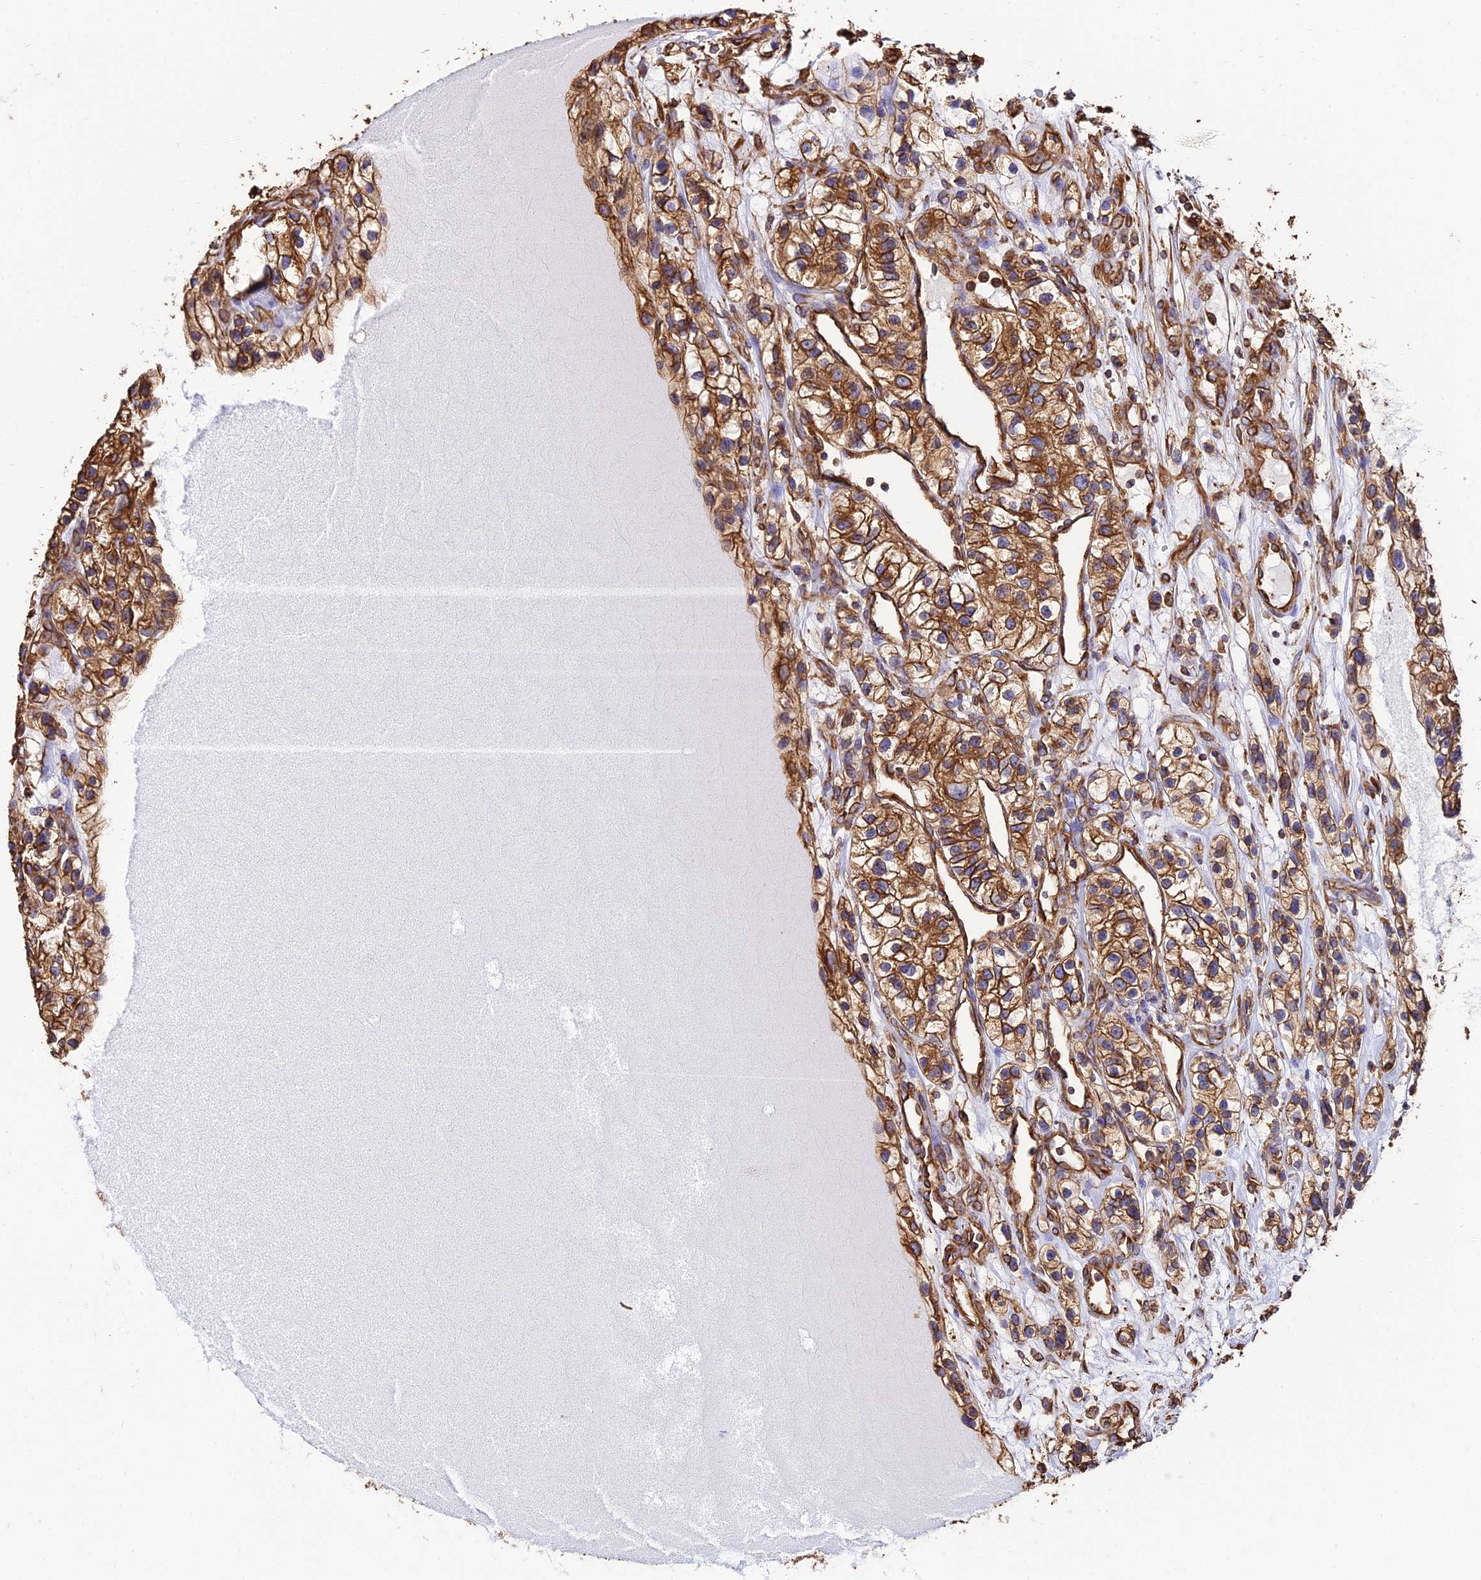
{"staining": {"intensity": "strong", "quantity": ">75%", "location": "cytoplasmic/membranous"}, "tissue": "renal cancer", "cell_type": "Tumor cells", "image_type": "cancer", "snomed": [{"axis": "morphology", "description": "Adenocarcinoma, NOS"}, {"axis": "topography", "description": "Kidney"}], "caption": "Immunohistochemistry micrograph of human adenocarcinoma (renal) stained for a protein (brown), which exhibits high levels of strong cytoplasmic/membranous positivity in approximately >75% of tumor cells.", "gene": "TUBA3D", "patient": {"sex": "female", "age": 57}}